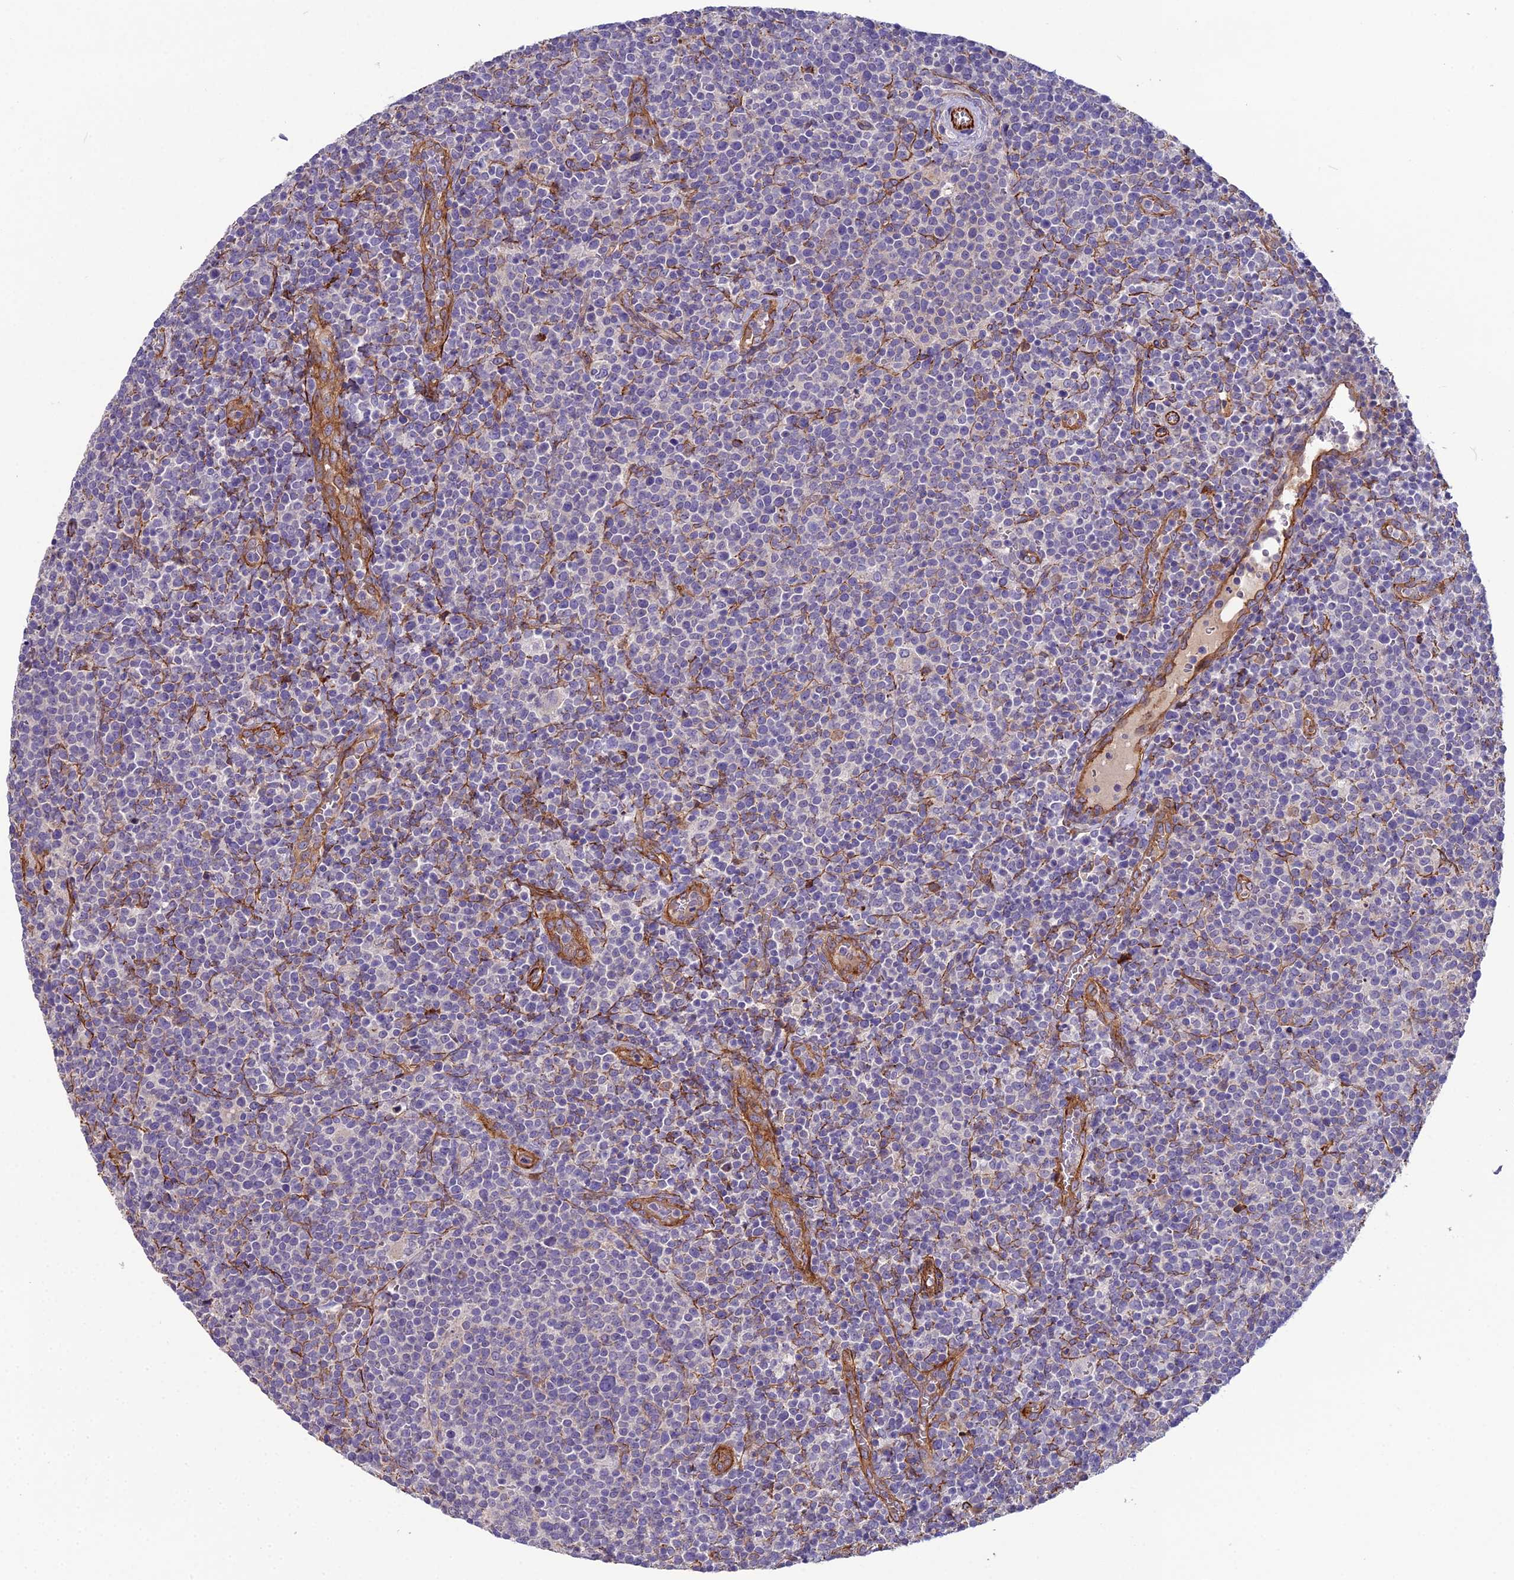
{"staining": {"intensity": "negative", "quantity": "none", "location": "none"}, "tissue": "lymphoma", "cell_type": "Tumor cells", "image_type": "cancer", "snomed": [{"axis": "morphology", "description": "Malignant lymphoma, non-Hodgkin's type, High grade"}, {"axis": "topography", "description": "Lymph node"}], "caption": "Tumor cells show no significant staining in lymphoma.", "gene": "CFAP47", "patient": {"sex": "male", "age": 61}}